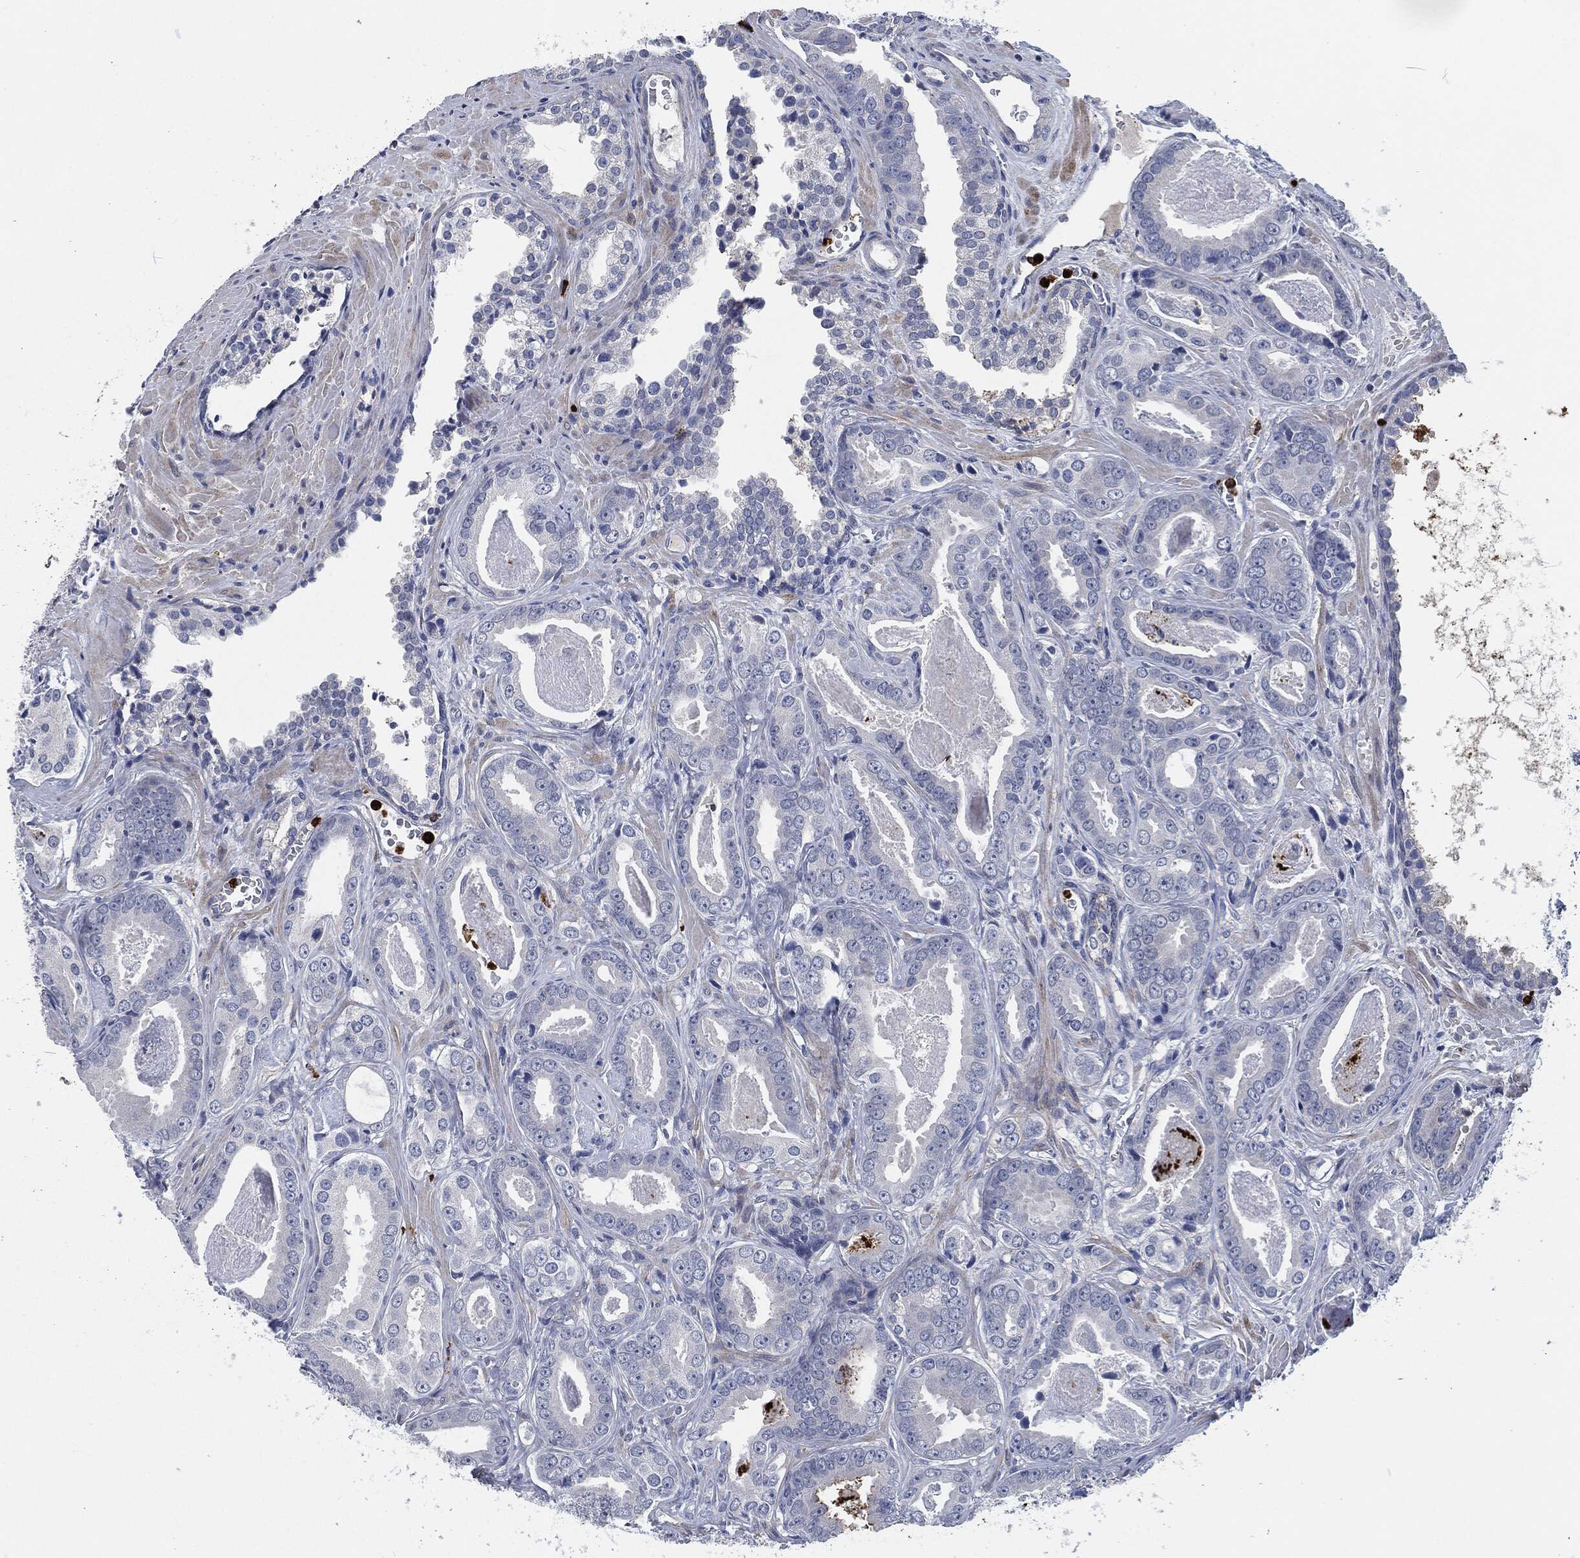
{"staining": {"intensity": "negative", "quantity": "none", "location": "none"}, "tissue": "prostate cancer", "cell_type": "Tumor cells", "image_type": "cancer", "snomed": [{"axis": "morphology", "description": "Adenocarcinoma, NOS"}, {"axis": "topography", "description": "Prostate"}], "caption": "The micrograph reveals no significant expression in tumor cells of prostate cancer (adenocarcinoma). The staining was performed using DAB to visualize the protein expression in brown, while the nuclei were stained in blue with hematoxylin (Magnification: 20x).", "gene": "MPO", "patient": {"sex": "male", "age": 61}}